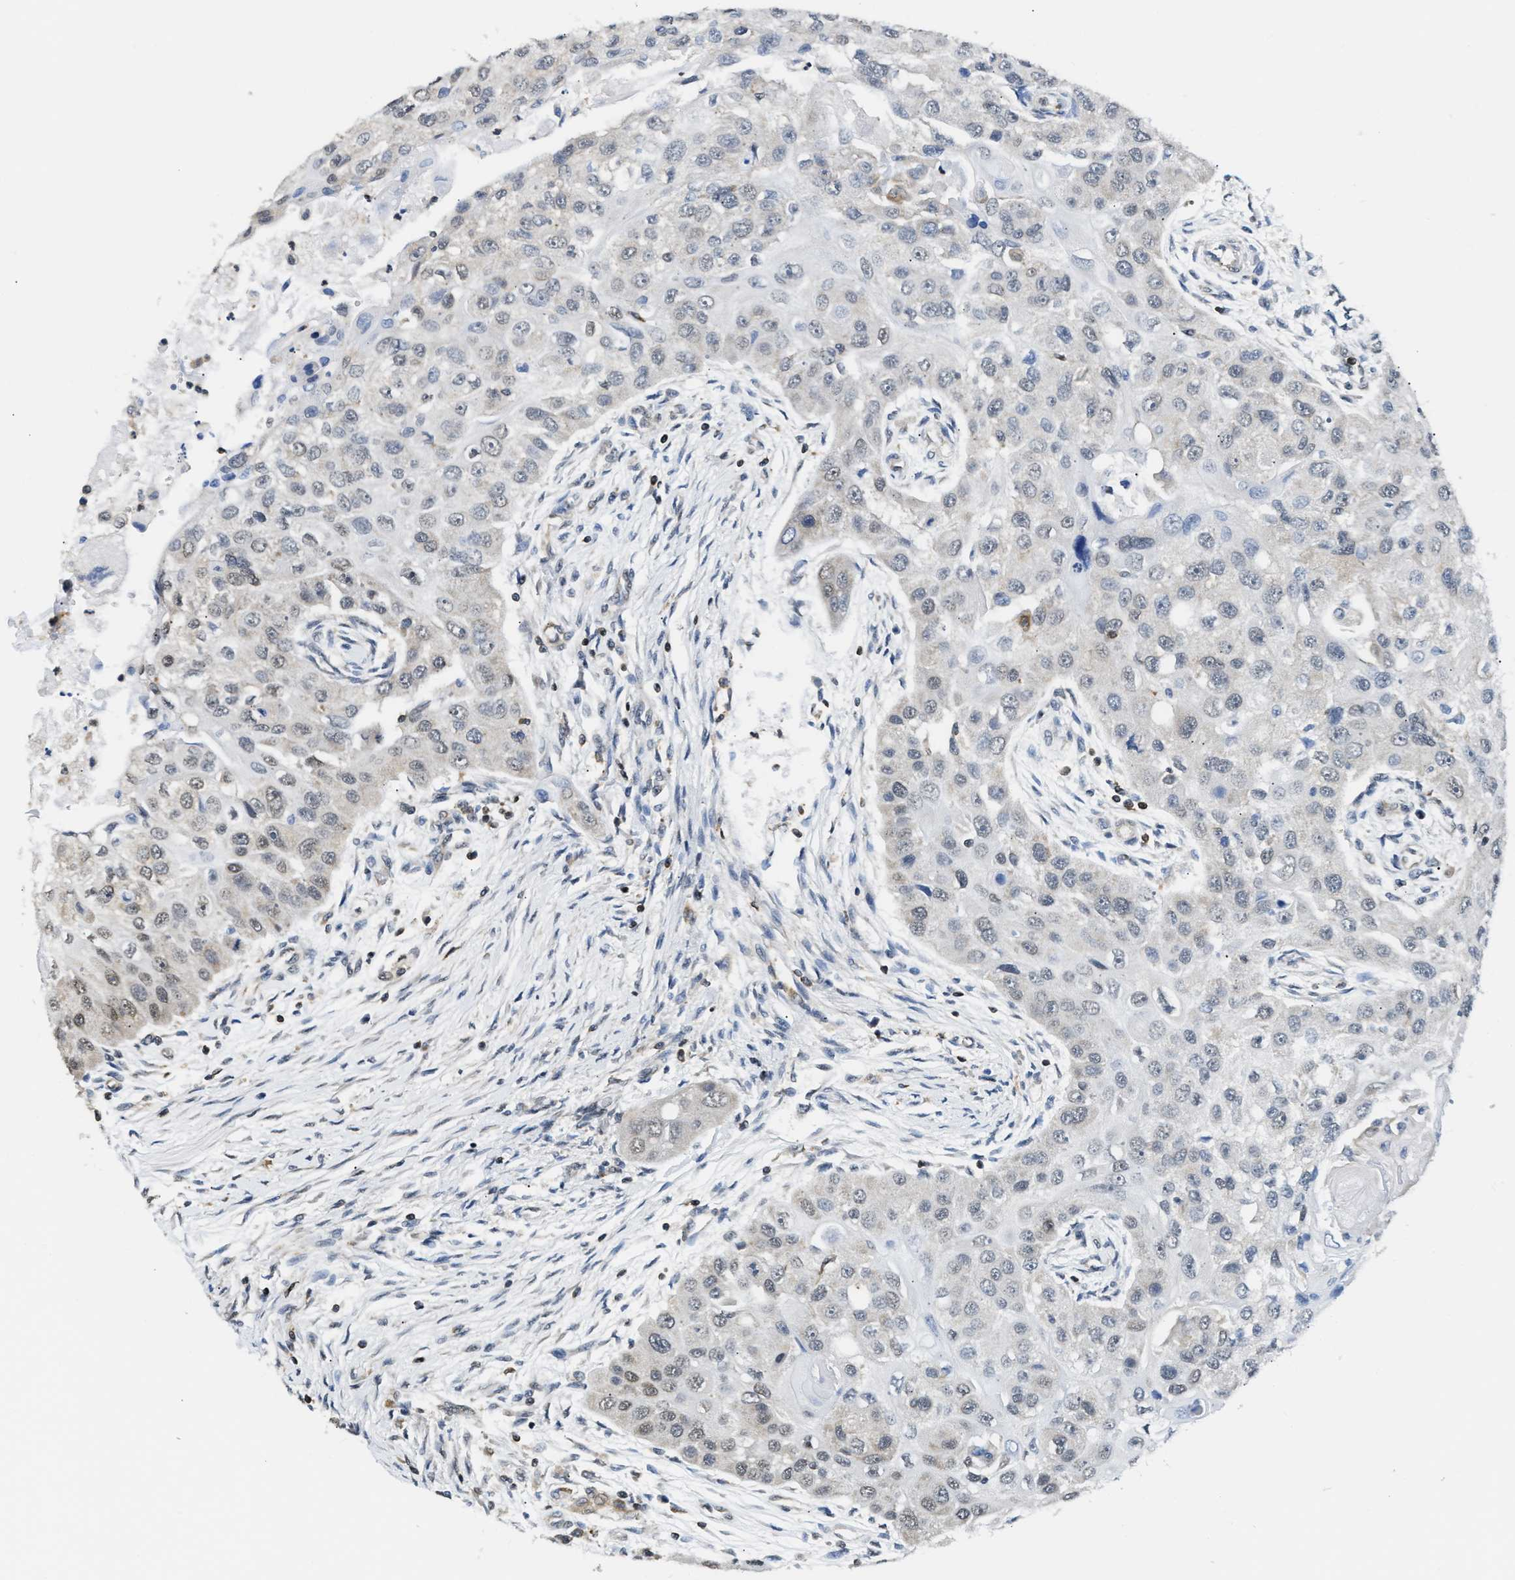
{"staining": {"intensity": "weak", "quantity": "<25%", "location": "nuclear"}, "tissue": "head and neck cancer", "cell_type": "Tumor cells", "image_type": "cancer", "snomed": [{"axis": "morphology", "description": "Normal tissue, NOS"}, {"axis": "morphology", "description": "Squamous cell carcinoma, NOS"}, {"axis": "topography", "description": "Skeletal muscle"}, {"axis": "topography", "description": "Head-Neck"}], "caption": "Image shows no protein expression in tumor cells of squamous cell carcinoma (head and neck) tissue.", "gene": "STK10", "patient": {"sex": "male", "age": 51}}